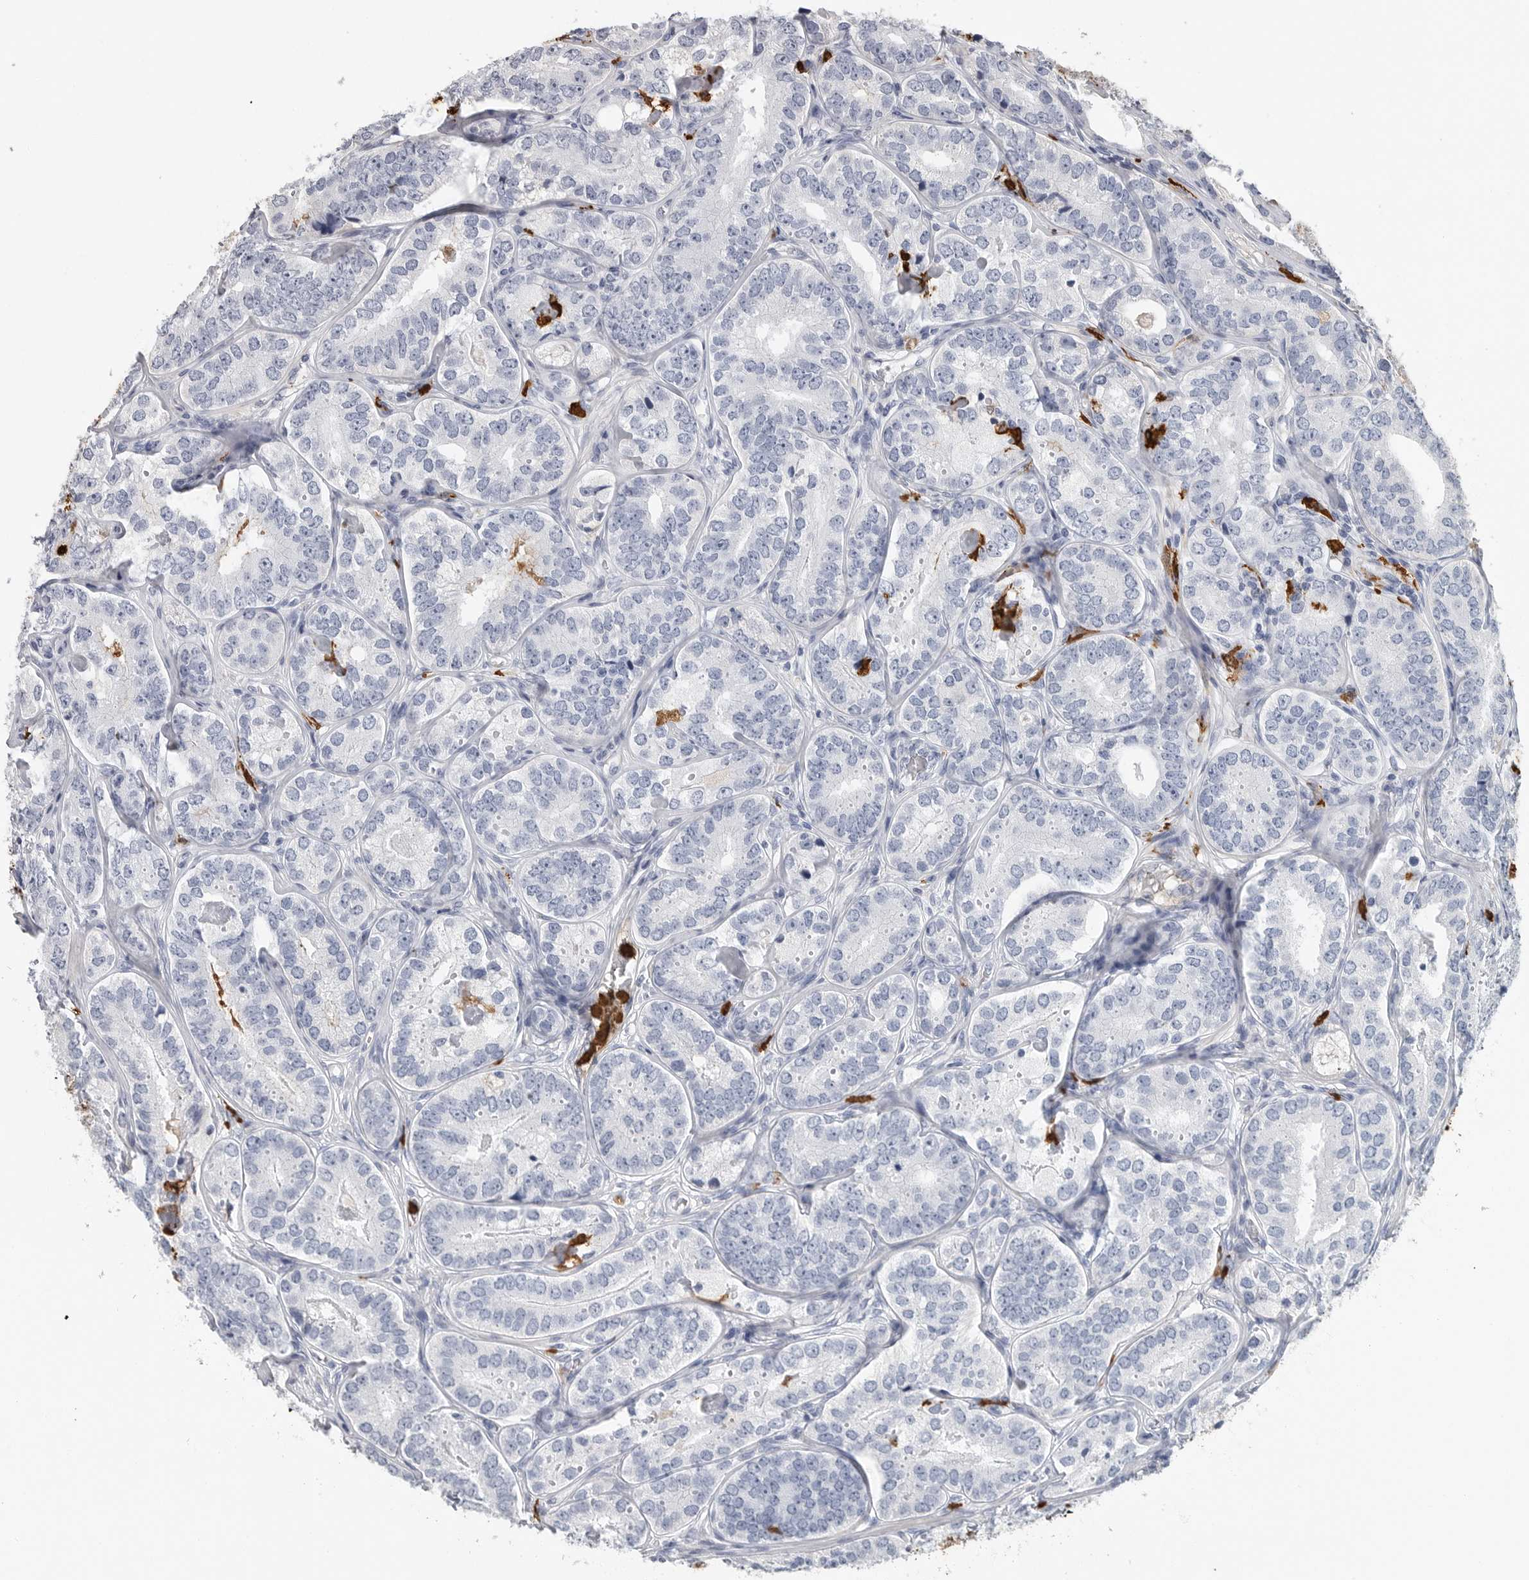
{"staining": {"intensity": "negative", "quantity": "none", "location": "none"}, "tissue": "prostate cancer", "cell_type": "Tumor cells", "image_type": "cancer", "snomed": [{"axis": "morphology", "description": "Adenocarcinoma, High grade"}, {"axis": "topography", "description": "Prostate"}], "caption": "Immunohistochemical staining of prostate cancer exhibits no significant positivity in tumor cells.", "gene": "CYB561D1", "patient": {"sex": "male", "age": 56}}